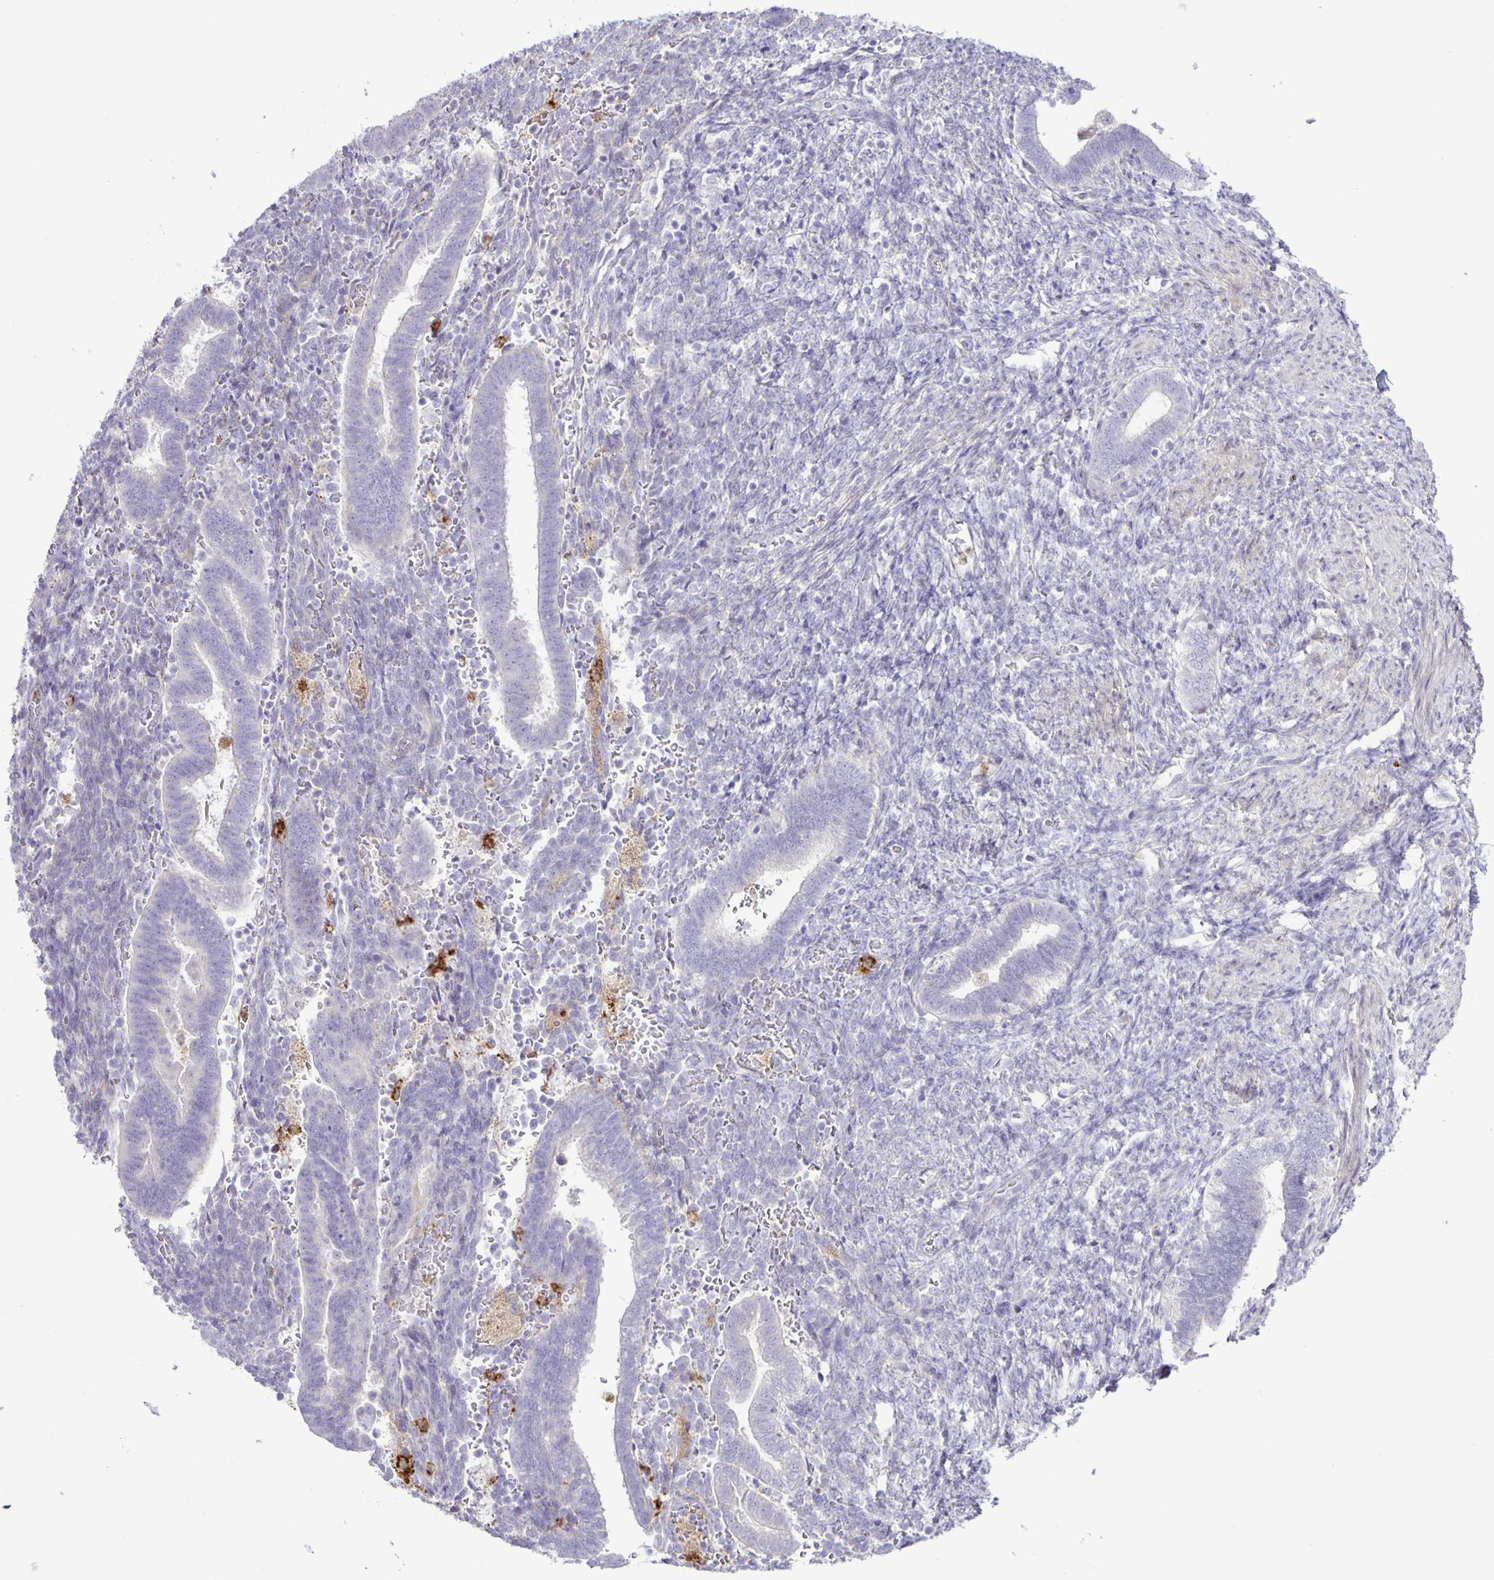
{"staining": {"intensity": "negative", "quantity": "none", "location": "none"}, "tissue": "endometrium", "cell_type": "Cells in endometrial stroma", "image_type": "normal", "snomed": [{"axis": "morphology", "description": "Normal tissue, NOS"}, {"axis": "topography", "description": "Endometrium"}], "caption": "Endometrium was stained to show a protein in brown. There is no significant staining in cells in endometrial stroma. (DAB (3,3'-diaminobenzidine) IHC, high magnification).", "gene": "ADCK1", "patient": {"sex": "female", "age": 34}}